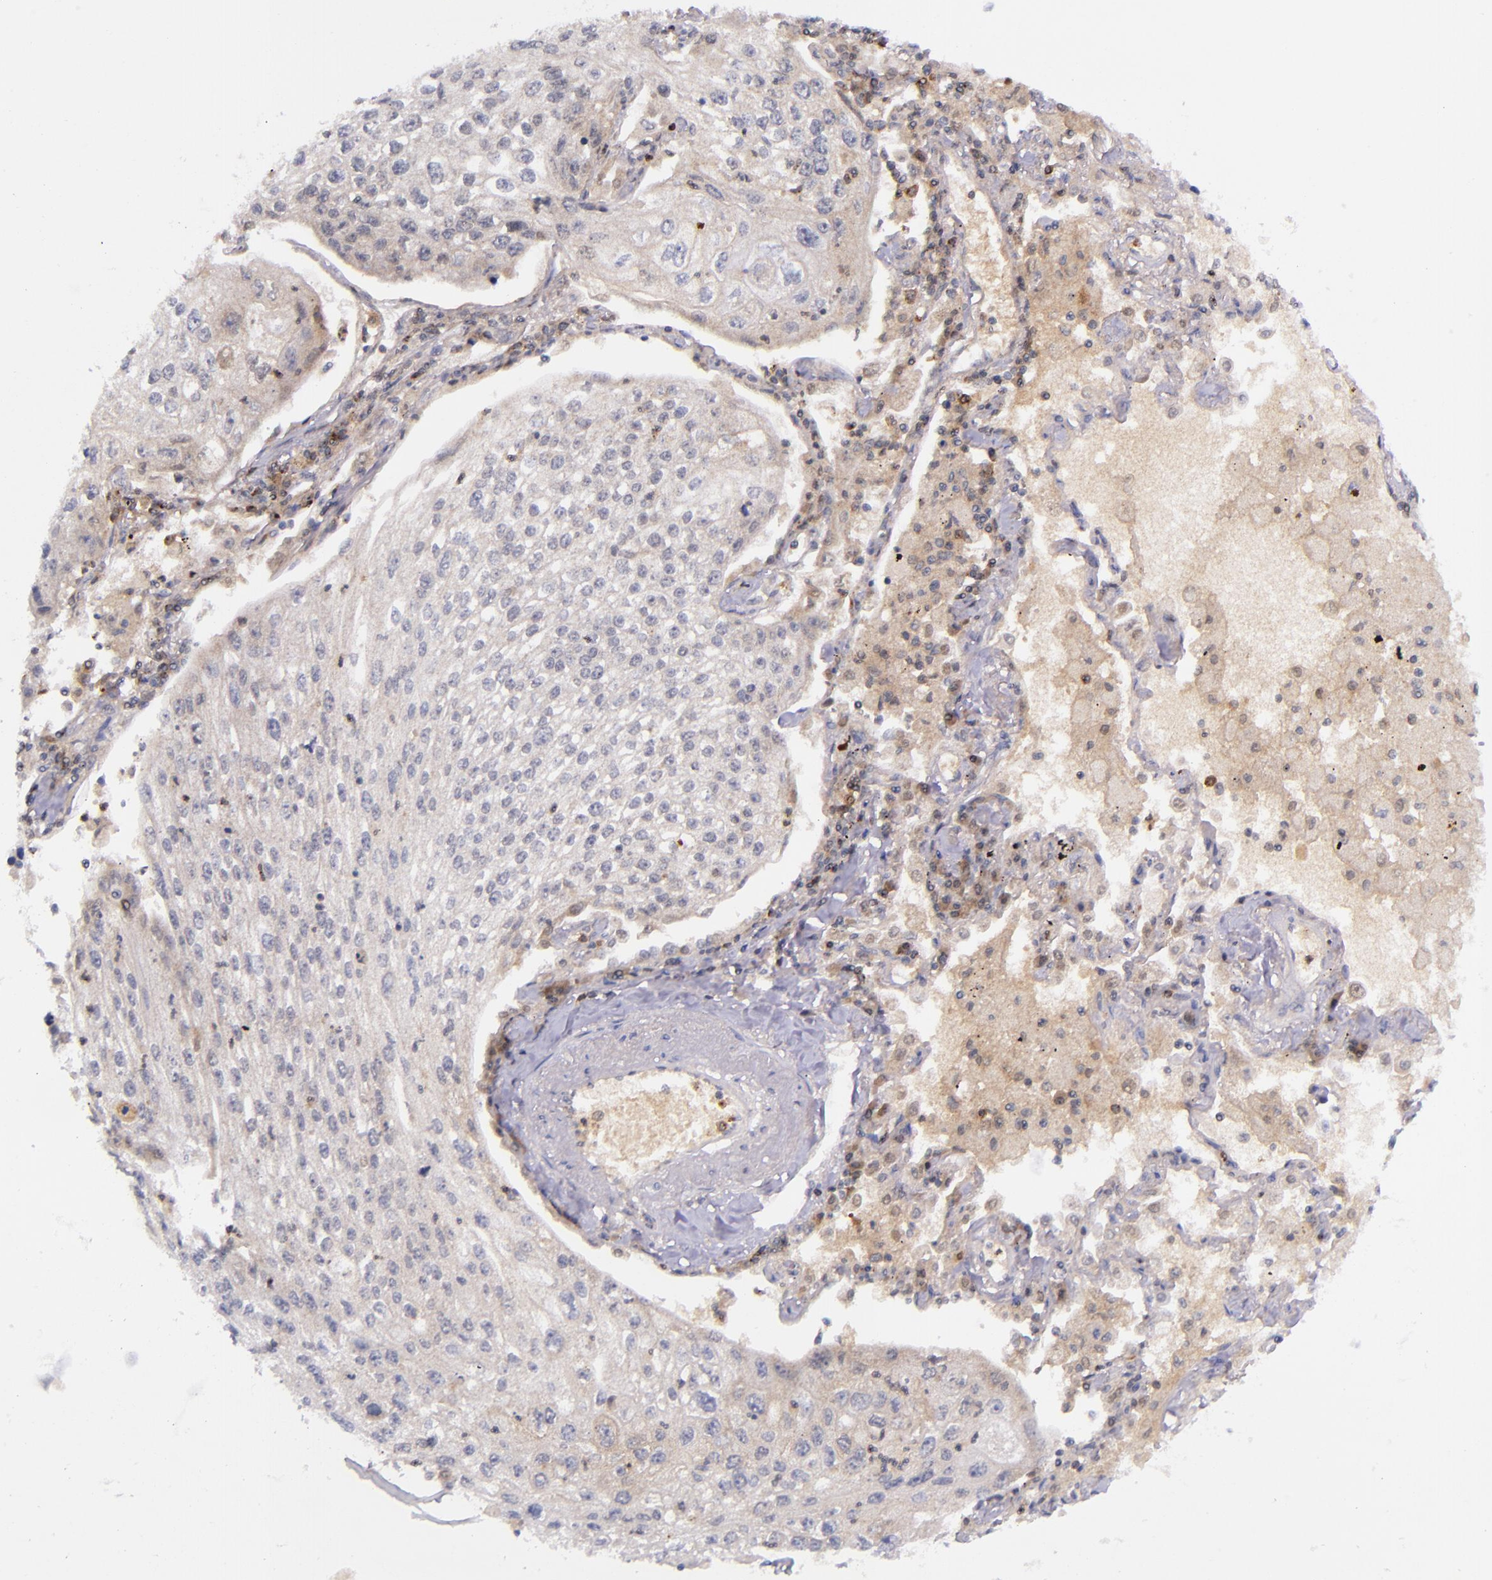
{"staining": {"intensity": "negative", "quantity": "none", "location": "none"}, "tissue": "lung cancer", "cell_type": "Tumor cells", "image_type": "cancer", "snomed": [{"axis": "morphology", "description": "Squamous cell carcinoma, NOS"}, {"axis": "topography", "description": "Lung"}], "caption": "Immunohistochemistry image of neoplastic tissue: lung cancer (squamous cell carcinoma) stained with DAB displays no significant protein positivity in tumor cells.", "gene": "SELL", "patient": {"sex": "male", "age": 75}}